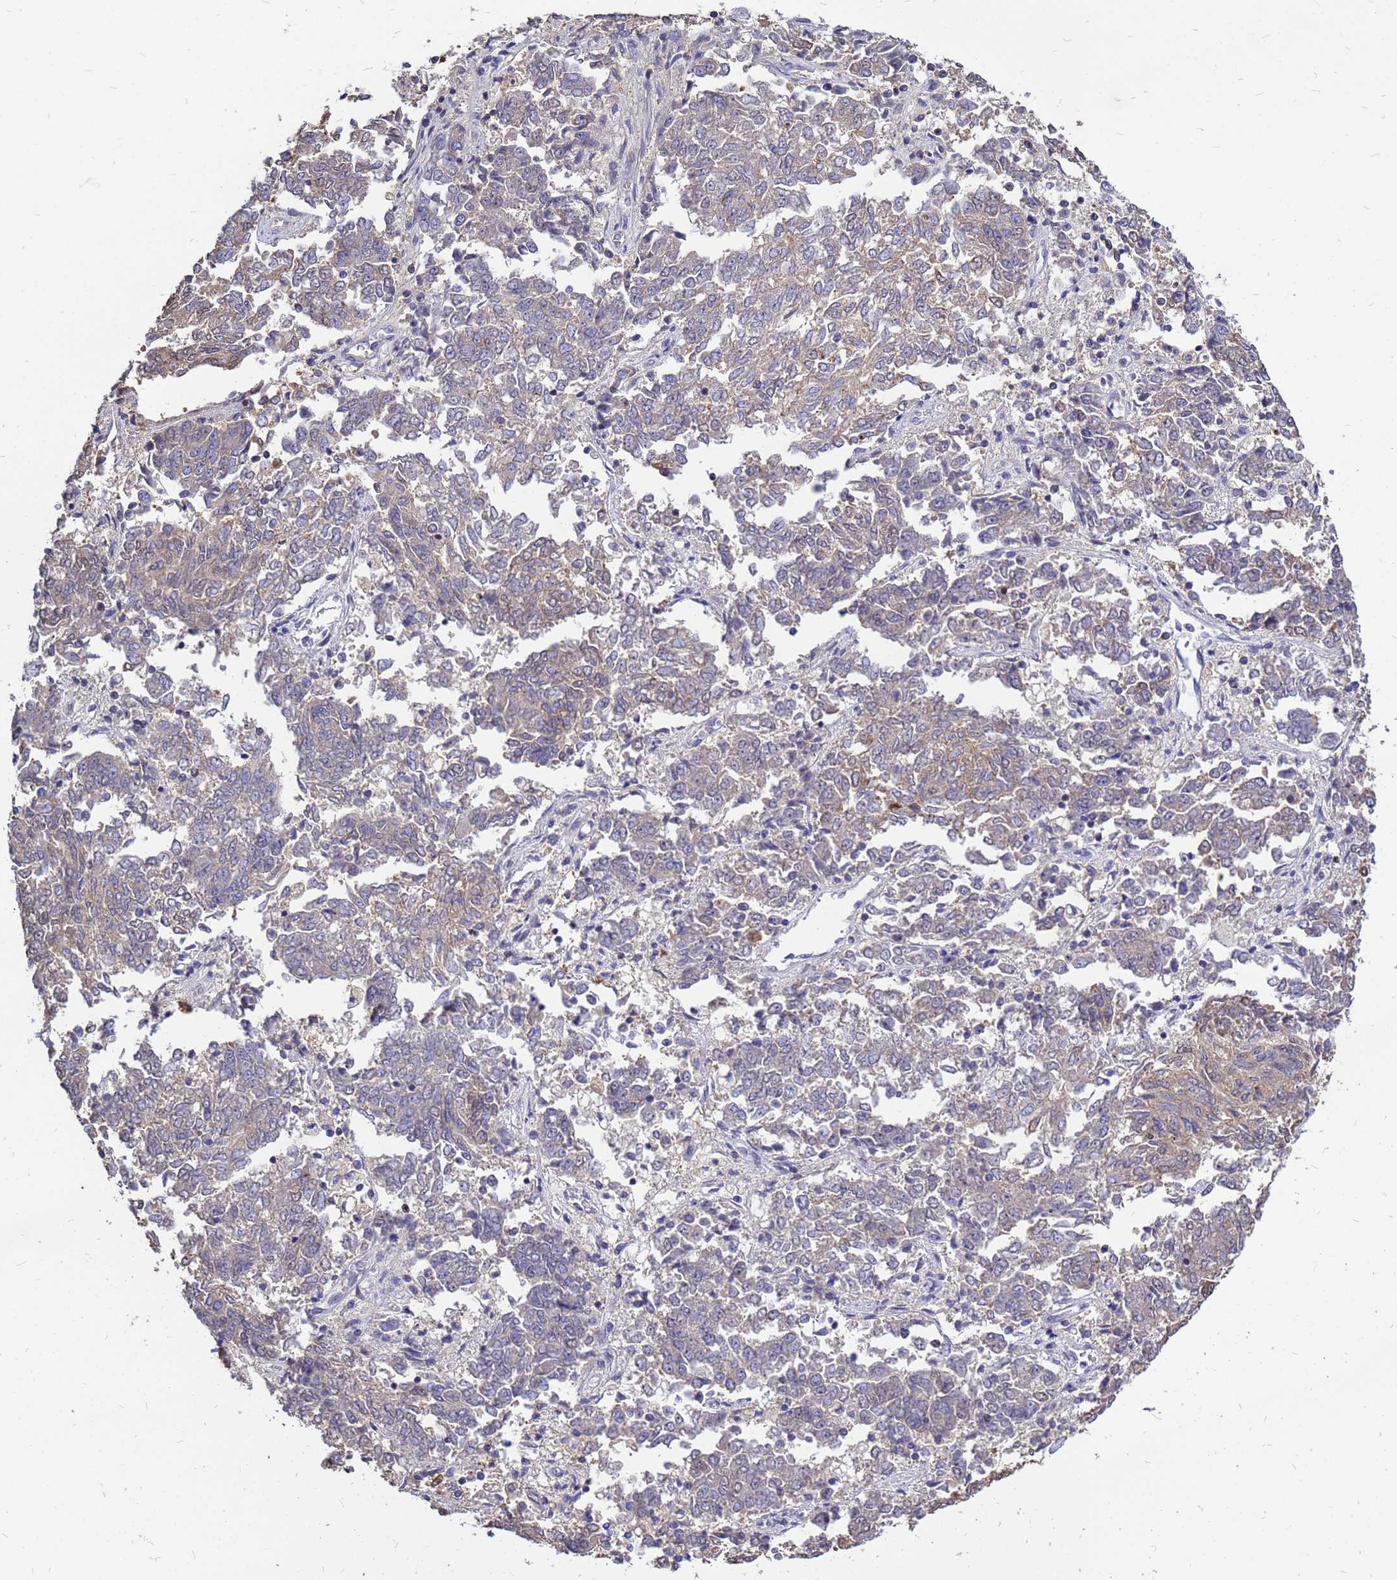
{"staining": {"intensity": "weak", "quantity": "<25%", "location": "cytoplasmic/membranous"}, "tissue": "endometrial cancer", "cell_type": "Tumor cells", "image_type": "cancer", "snomed": [{"axis": "morphology", "description": "Adenocarcinoma, NOS"}, {"axis": "topography", "description": "Endometrium"}], "caption": "High power microscopy photomicrograph of an IHC photomicrograph of endometrial cancer (adenocarcinoma), revealing no significant positivity in tumor cells.", "gene": "MOB2", "patient": {"sex": "female", "age": 80}}